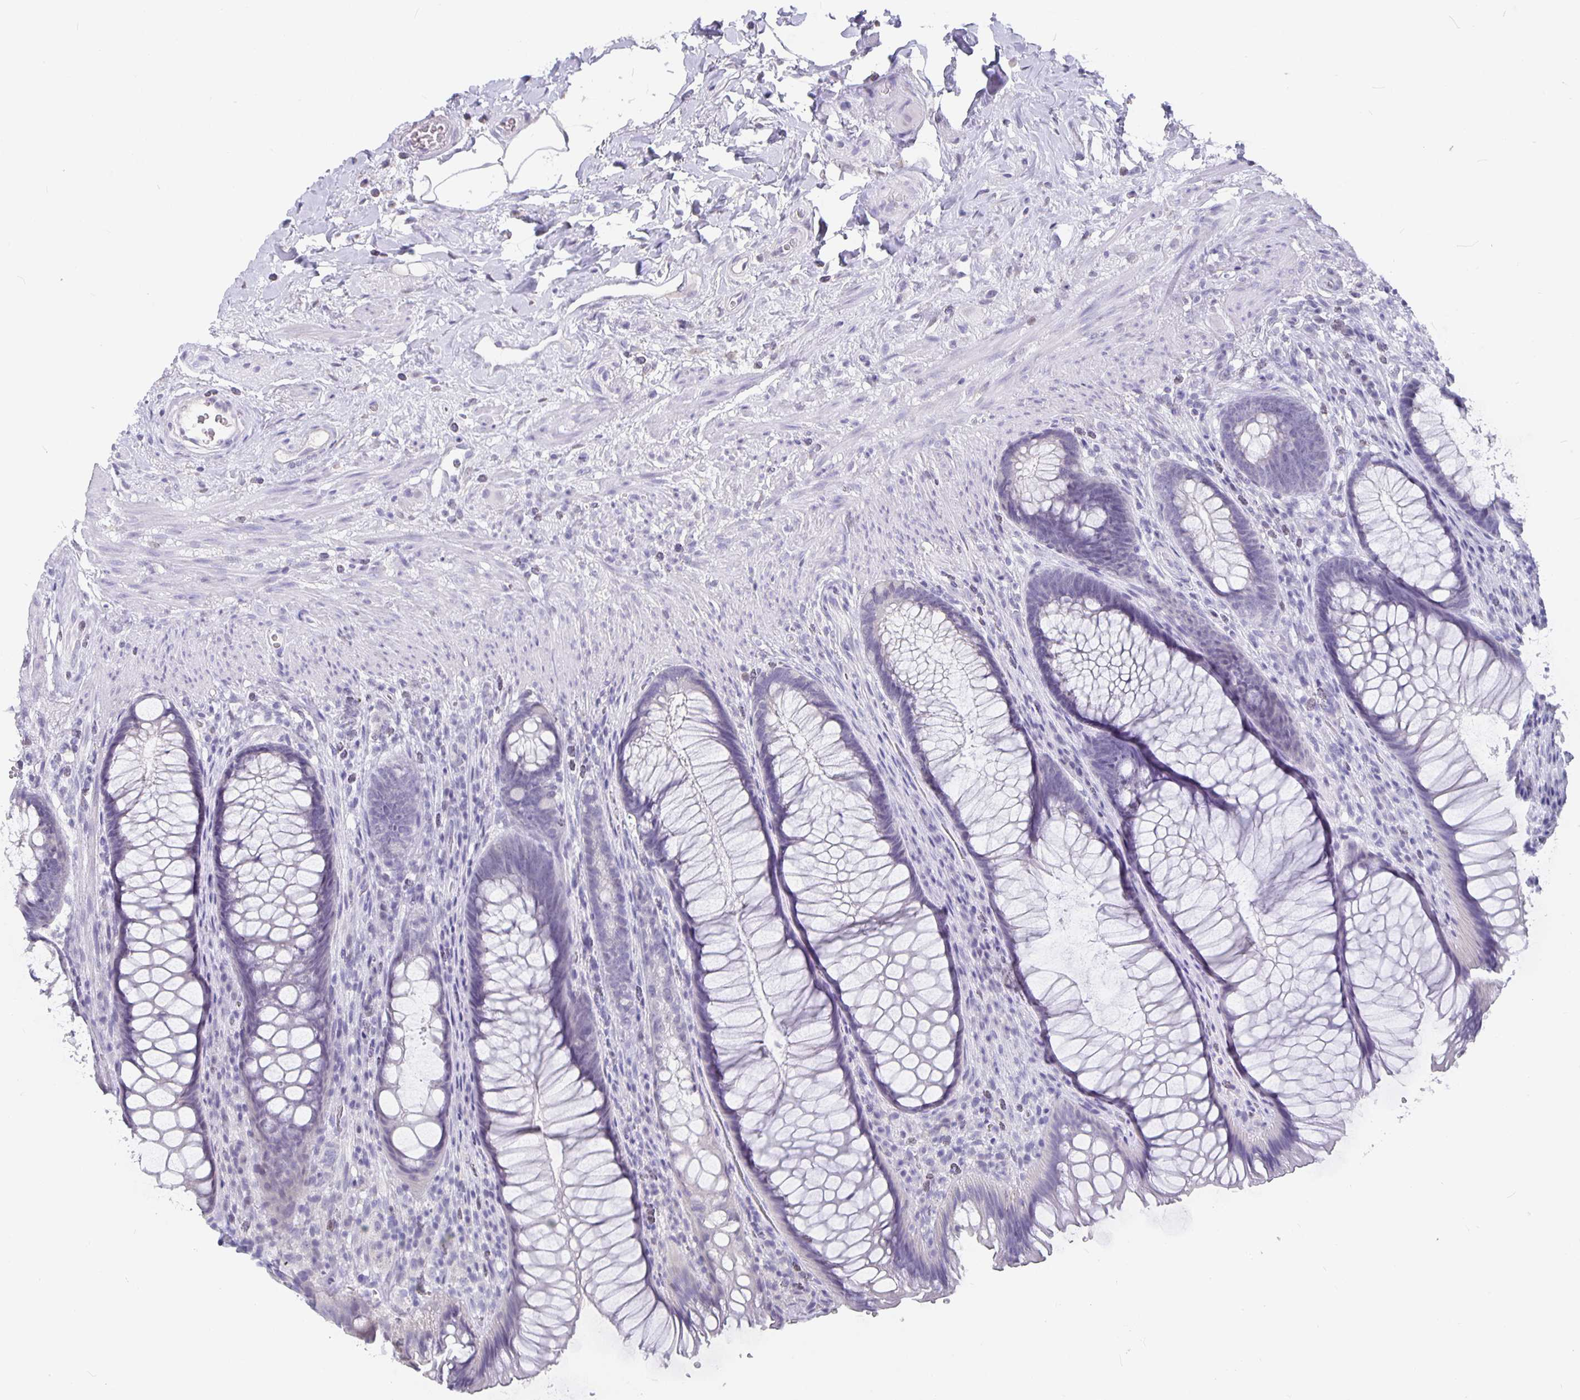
{"staining": {"intensity": "negative", "quantity": "none", "location": "none"}, "tissue": "rectum", "cell_type": "Glandular cells", "image_type": "normal", "snomed": [{"axis": "morphology", "description": "Normal tissue, NOS"}, {"axis": "topography", "description": "Smooth muscle"}, {"axis": "topography", "description": "Rectum"}], "caption": "Immunohistochemical staining of unremarkable human rectum demonstrates no significant staining in glandular cells.", "gene": "OLIG2", "patient": {"sex": "male", "age": 53}}